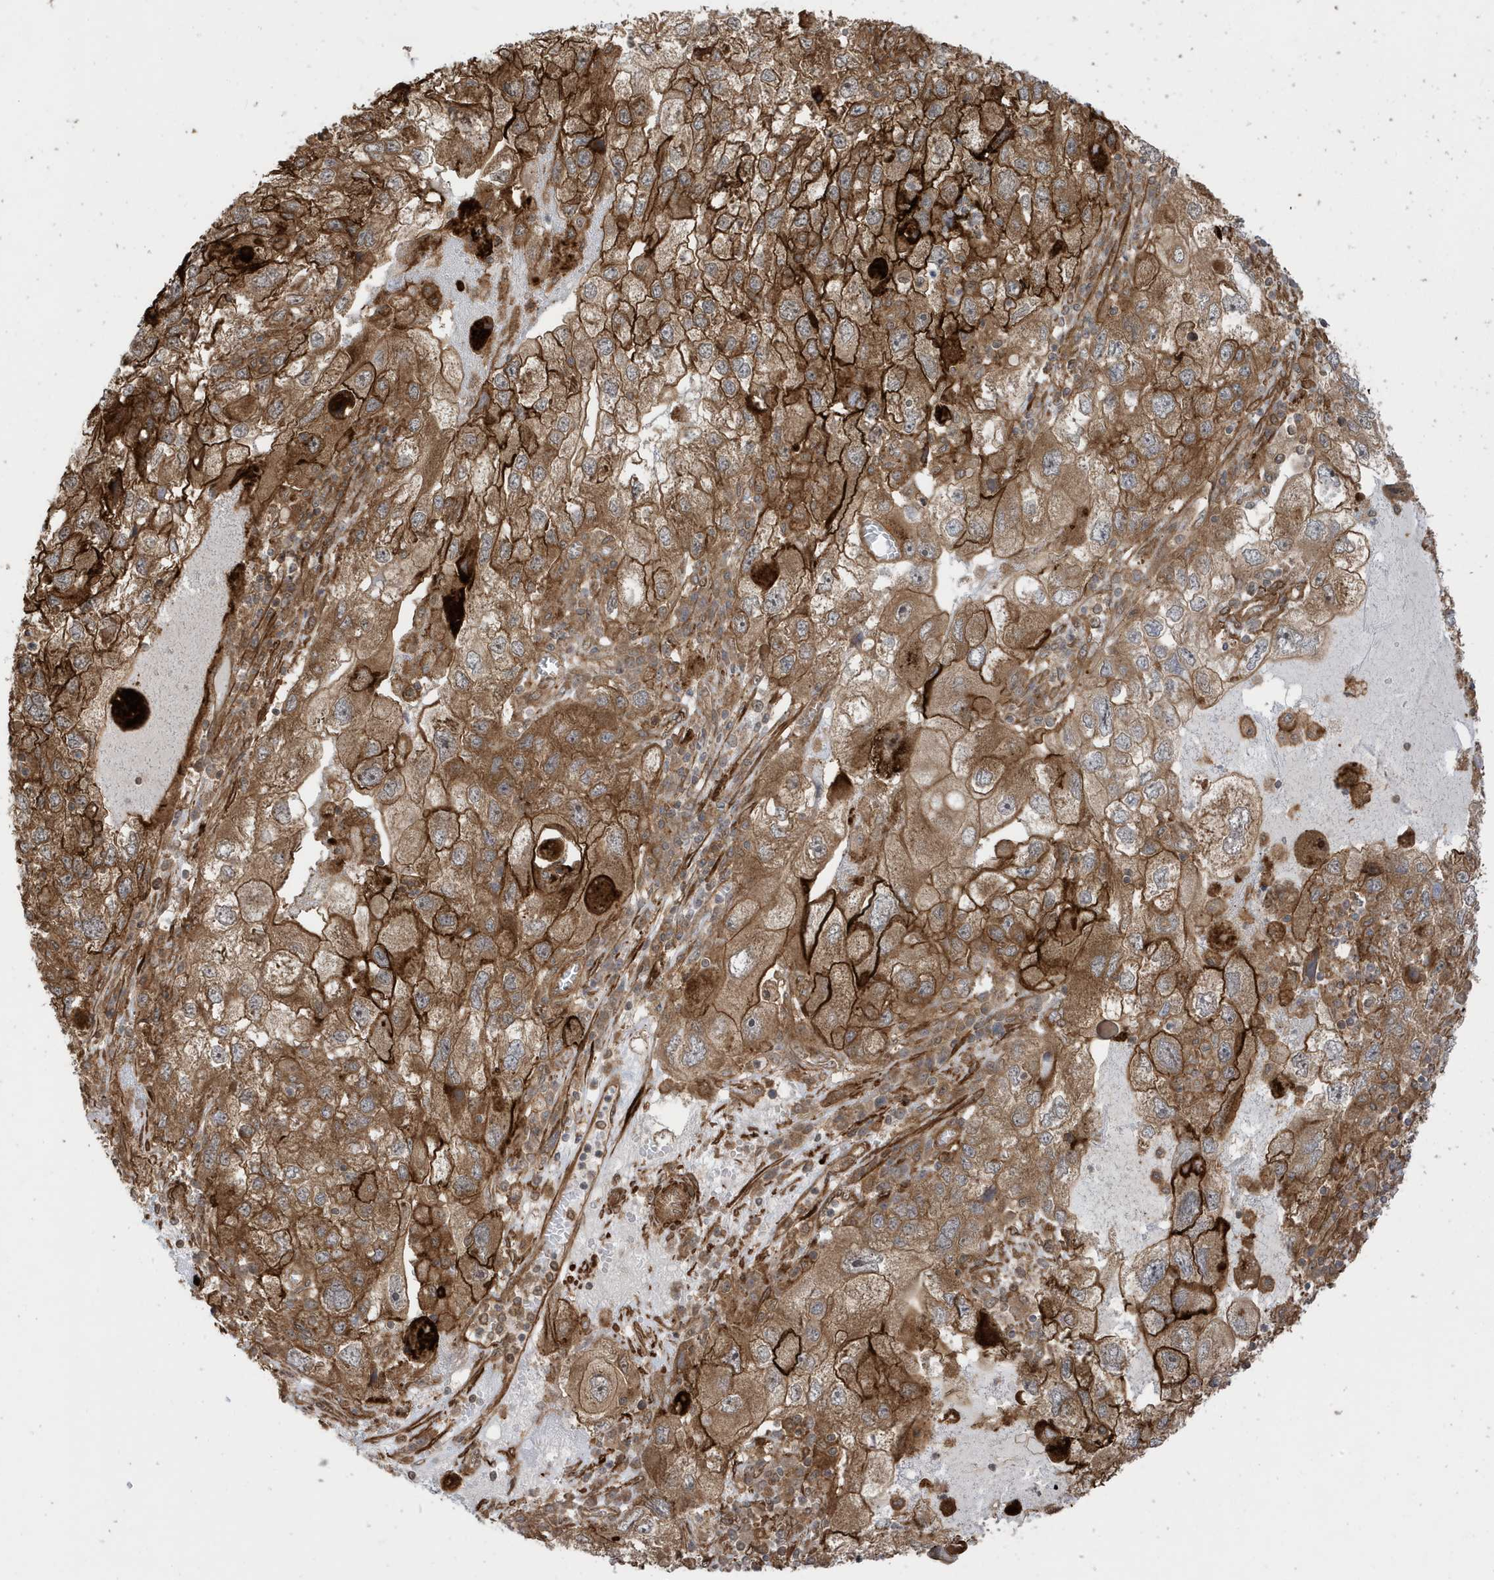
{"staining": {"intensity": "strong", "quantity": ">75%", "location": "cytoplasmic/membranous"}, "tissue": "endometrial cancer", "cell_type": "Tumor cells", "image_type": "cancer", "snomed": [{"axis": "morphology", "description": "Adenocarcinoma, NOS"}, {"axis": "topography", "description": "Endometrium"}], "caption": "This is an image of IHC staining of endometrial cancer (adenocarcinoma), which shows strong positivity in the cytoplasmic/membranous of tumor cells.", "gene": "CDC42EP3", "patient": {"sex": "female", "age": 49}}